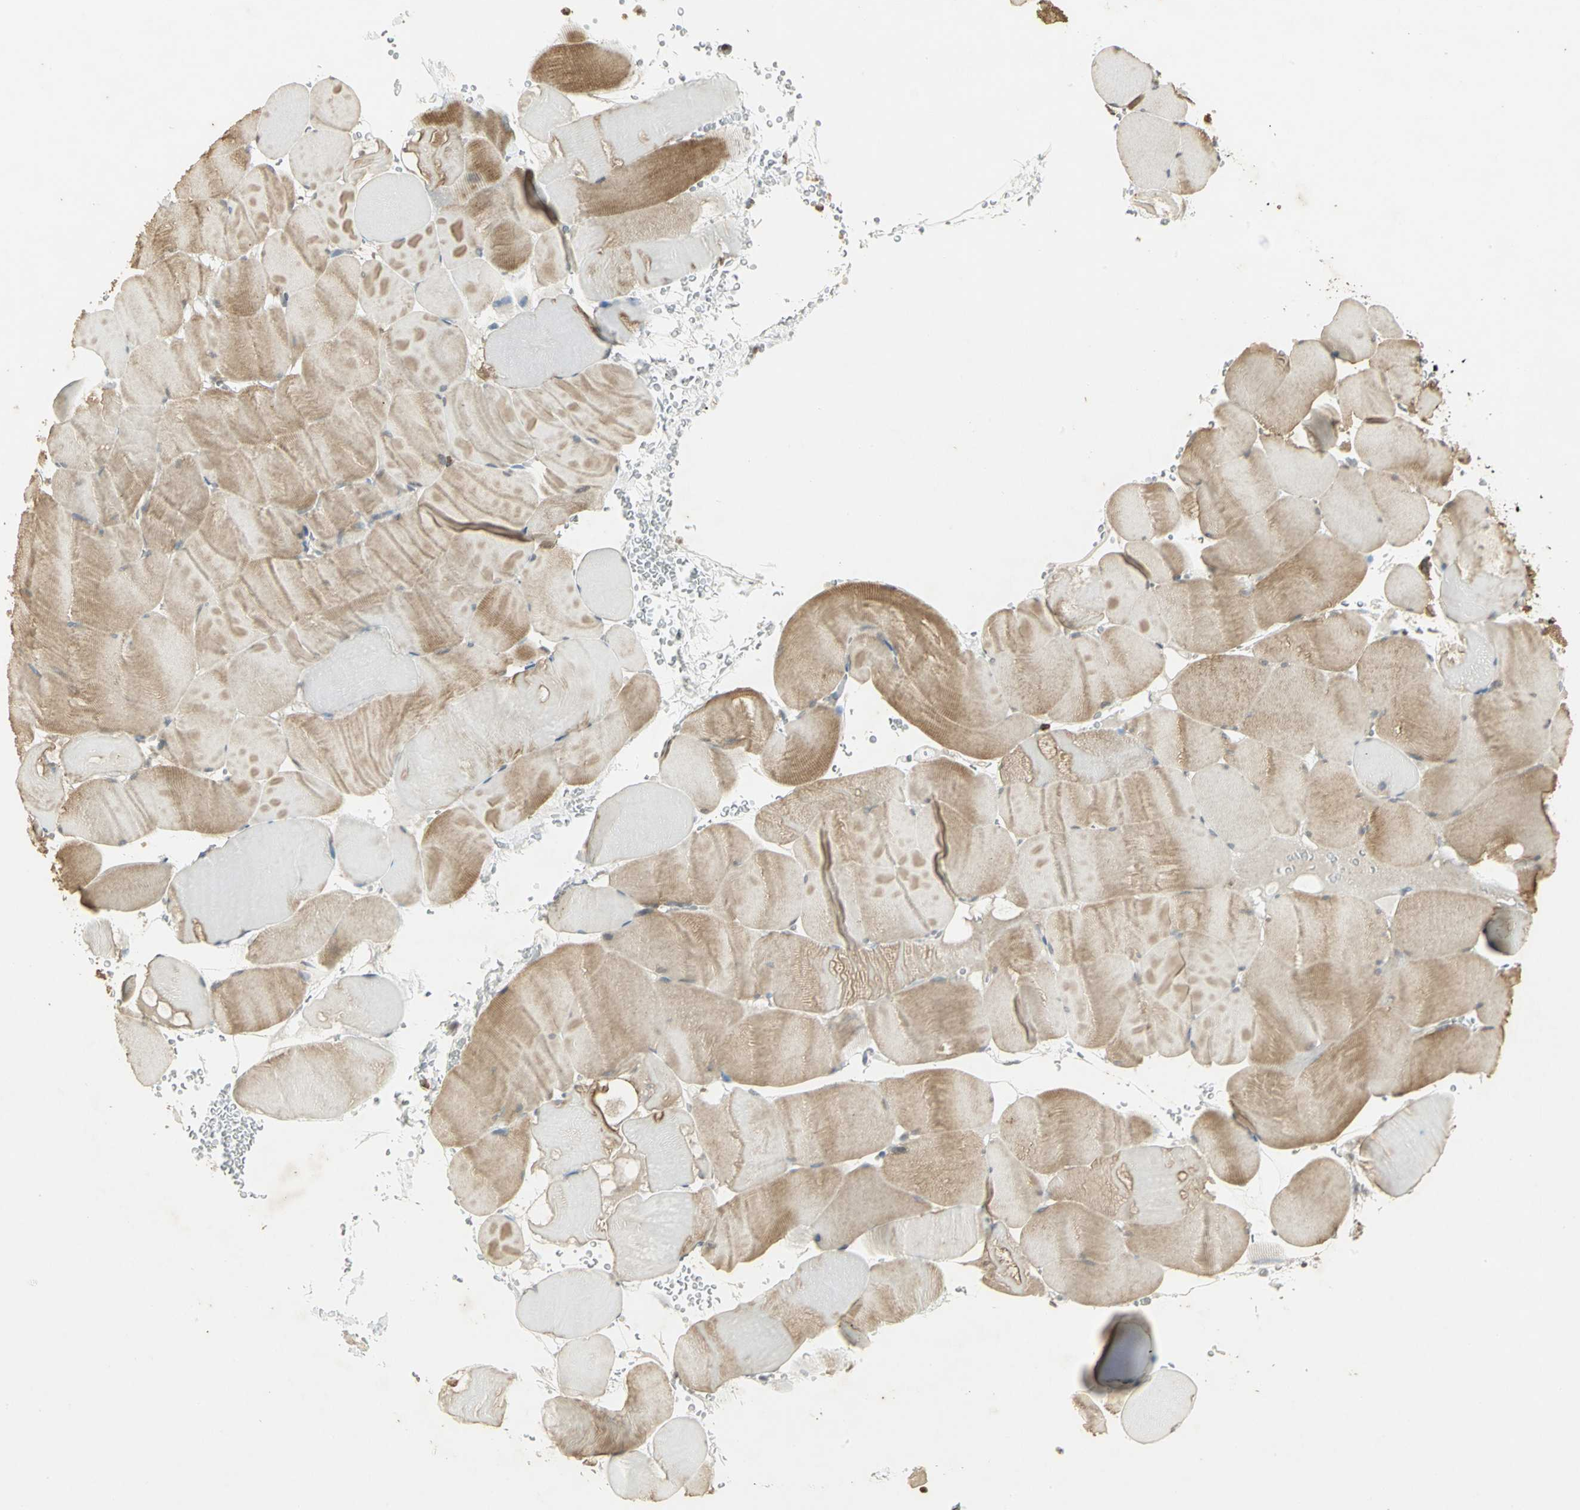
{"staining": {"intensity": "moderate", "quantity": ">75%", "location": "cytoplasmic/membranous"}, "tissue": "skeletal muscle", "cell_type": "Myocytes", "image_type": "normal", "snomed": [{"axis": "morphology", "description": "Normal tissue, NOS"}, {"axis": "topography", "description": "Skeletal muscle"}], "caption": "A micrograph of skeletal muscle stained for a protein displays moderate cytoplasmic/membranous brown staining in myocytes. (IHC, brightfield microscopy, high magnification).", "gene": "IL16", "patient": {"sex": "male", "age": 62}}